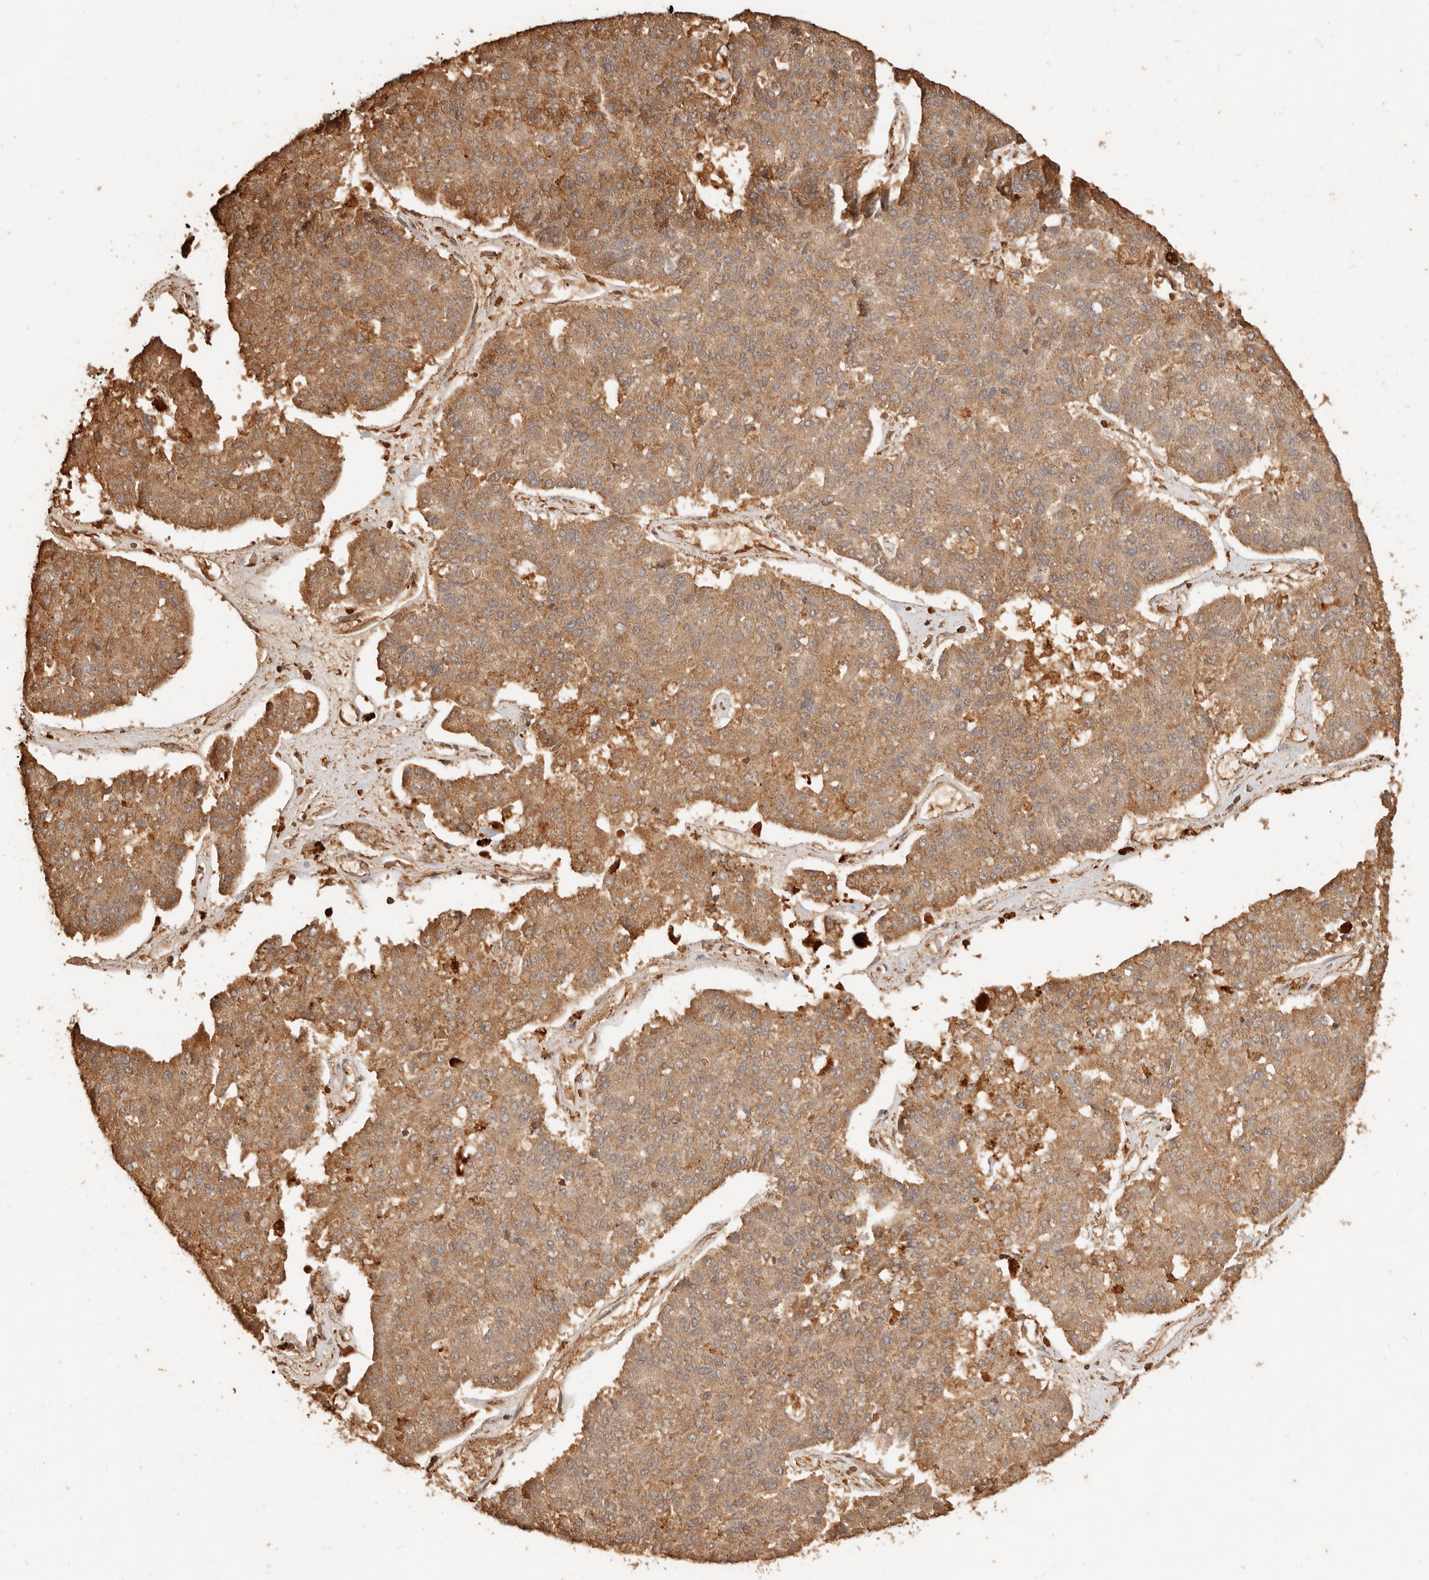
{"staining": {"intensity": "moderate", "quantity": ">75%", "location": "cytoplasmic/membranous"}, "tissue": "pancreatic cancer", "cell_type": "Tumor cells", "image_type": "cancer", "snomed": [{"axis": "morphology", "description": "Adenocarcinoma, NOS"}, {"axis": "topography", "description": "Pancreas"}], "caption": "A medium amount of moderate cytoplasmic/membranous positivity is present in about >75% of tumor cells in adenocarcinoma (pancreatic) tissue. (DAB (3,3'-diaminobenzidine) IHC with brightfield microscopy, high magnification).", "gene": "FAM180B", "patient": {"sex": "male", "age": 50}}